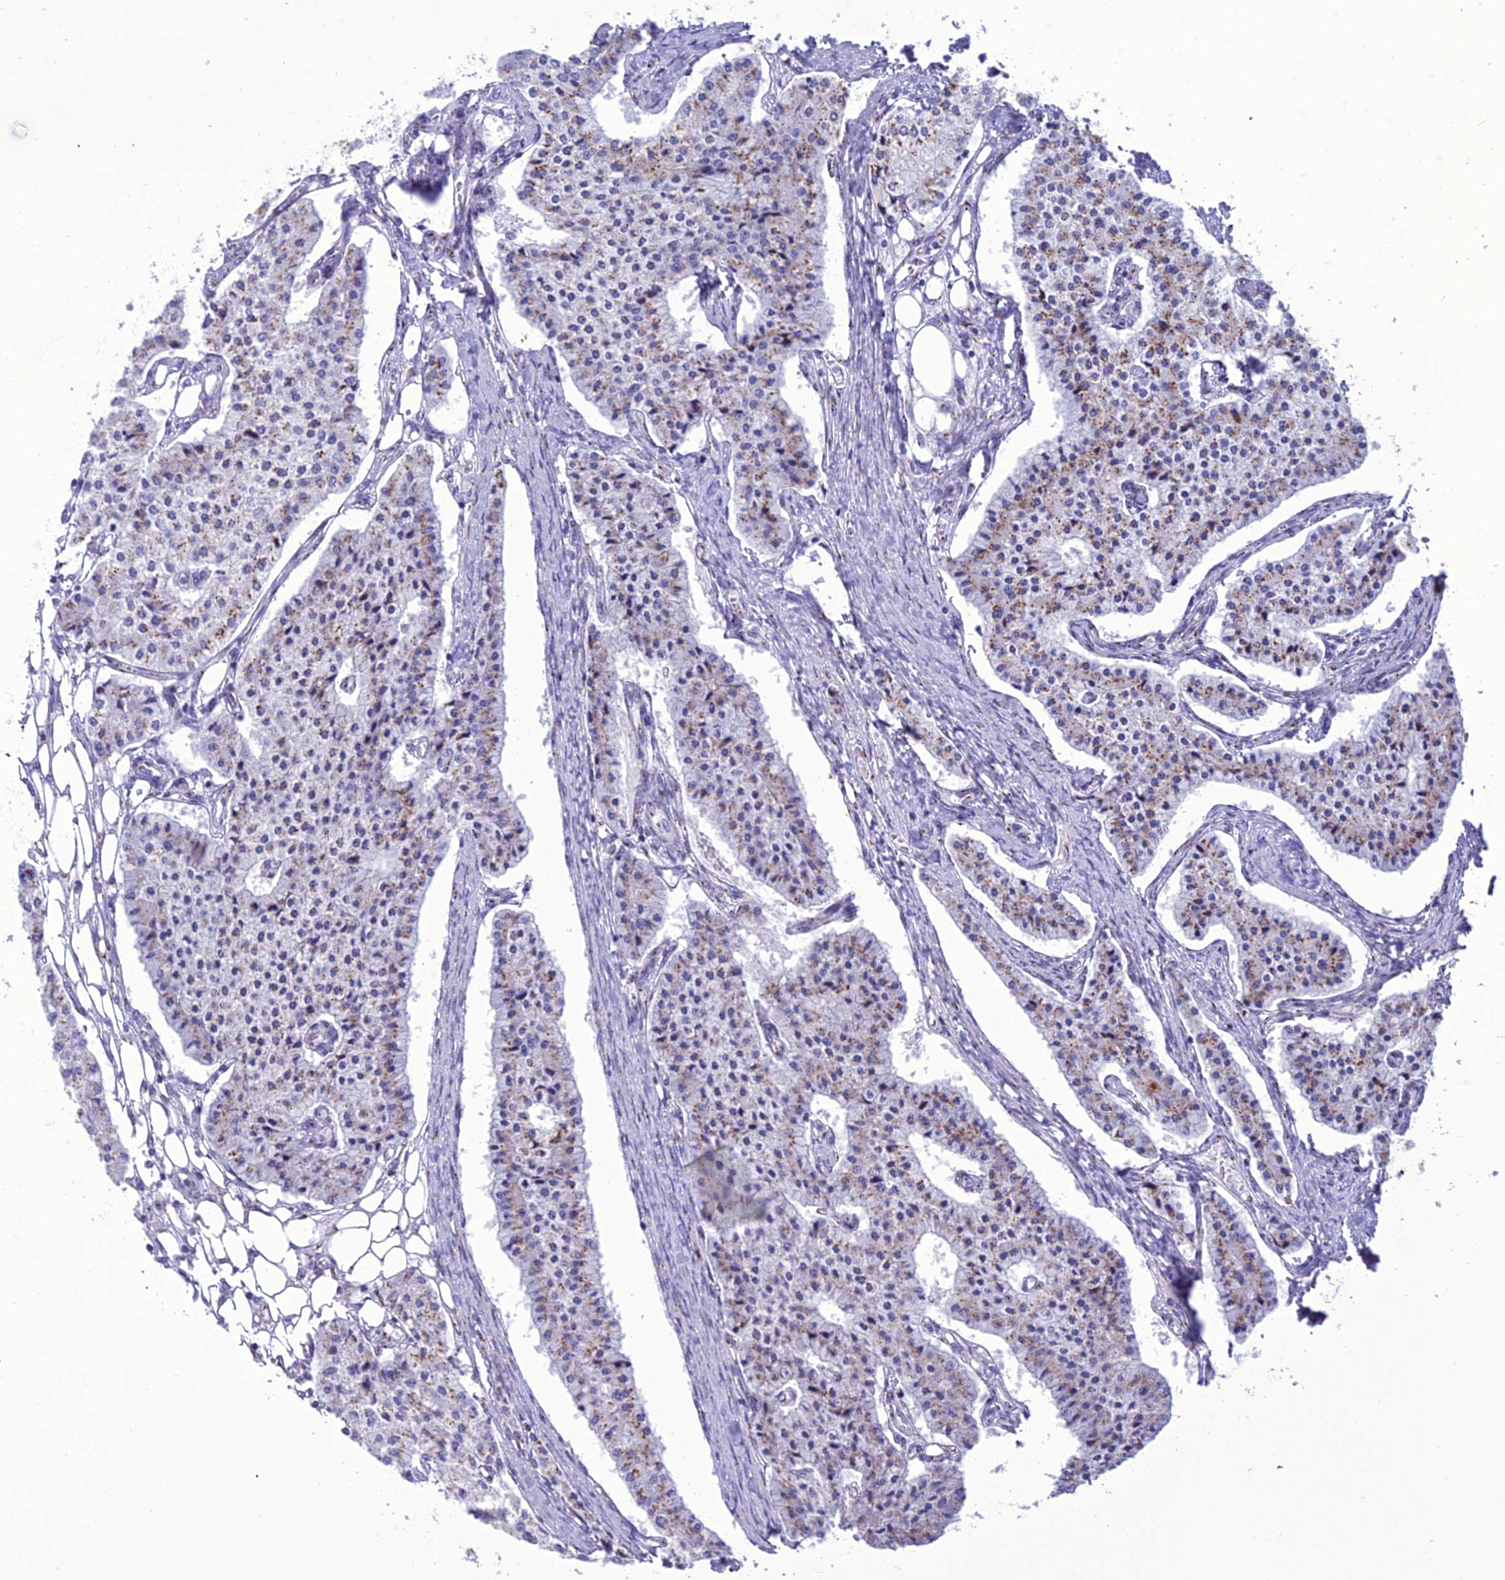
{"staining": {"intensity": "moderate", "quantity": "25%-75%", "location": "cytoplasmic/membranous"}, "tissue": "carcinoid", "cell_type": "Tumor cells", "image_type": "cancer", "snomed": [{"axis": "morphology", "description": "Carcinoid, malignant, NOS"}, {"axis": "topography", "description": "Colon"}], "caption": "A histopathology image of human carcinoid stained for a protein exhibits moderate cytoplasmic/membranous brown staining in tumor cells. The staining was performed using DAB to visualize the protein expression in brown, while the nuclei were stained in blue with hematoxylin (Magnification: 20x).", "gene": "GOLM2", "patient": {"sex": "female", "age": 52}}